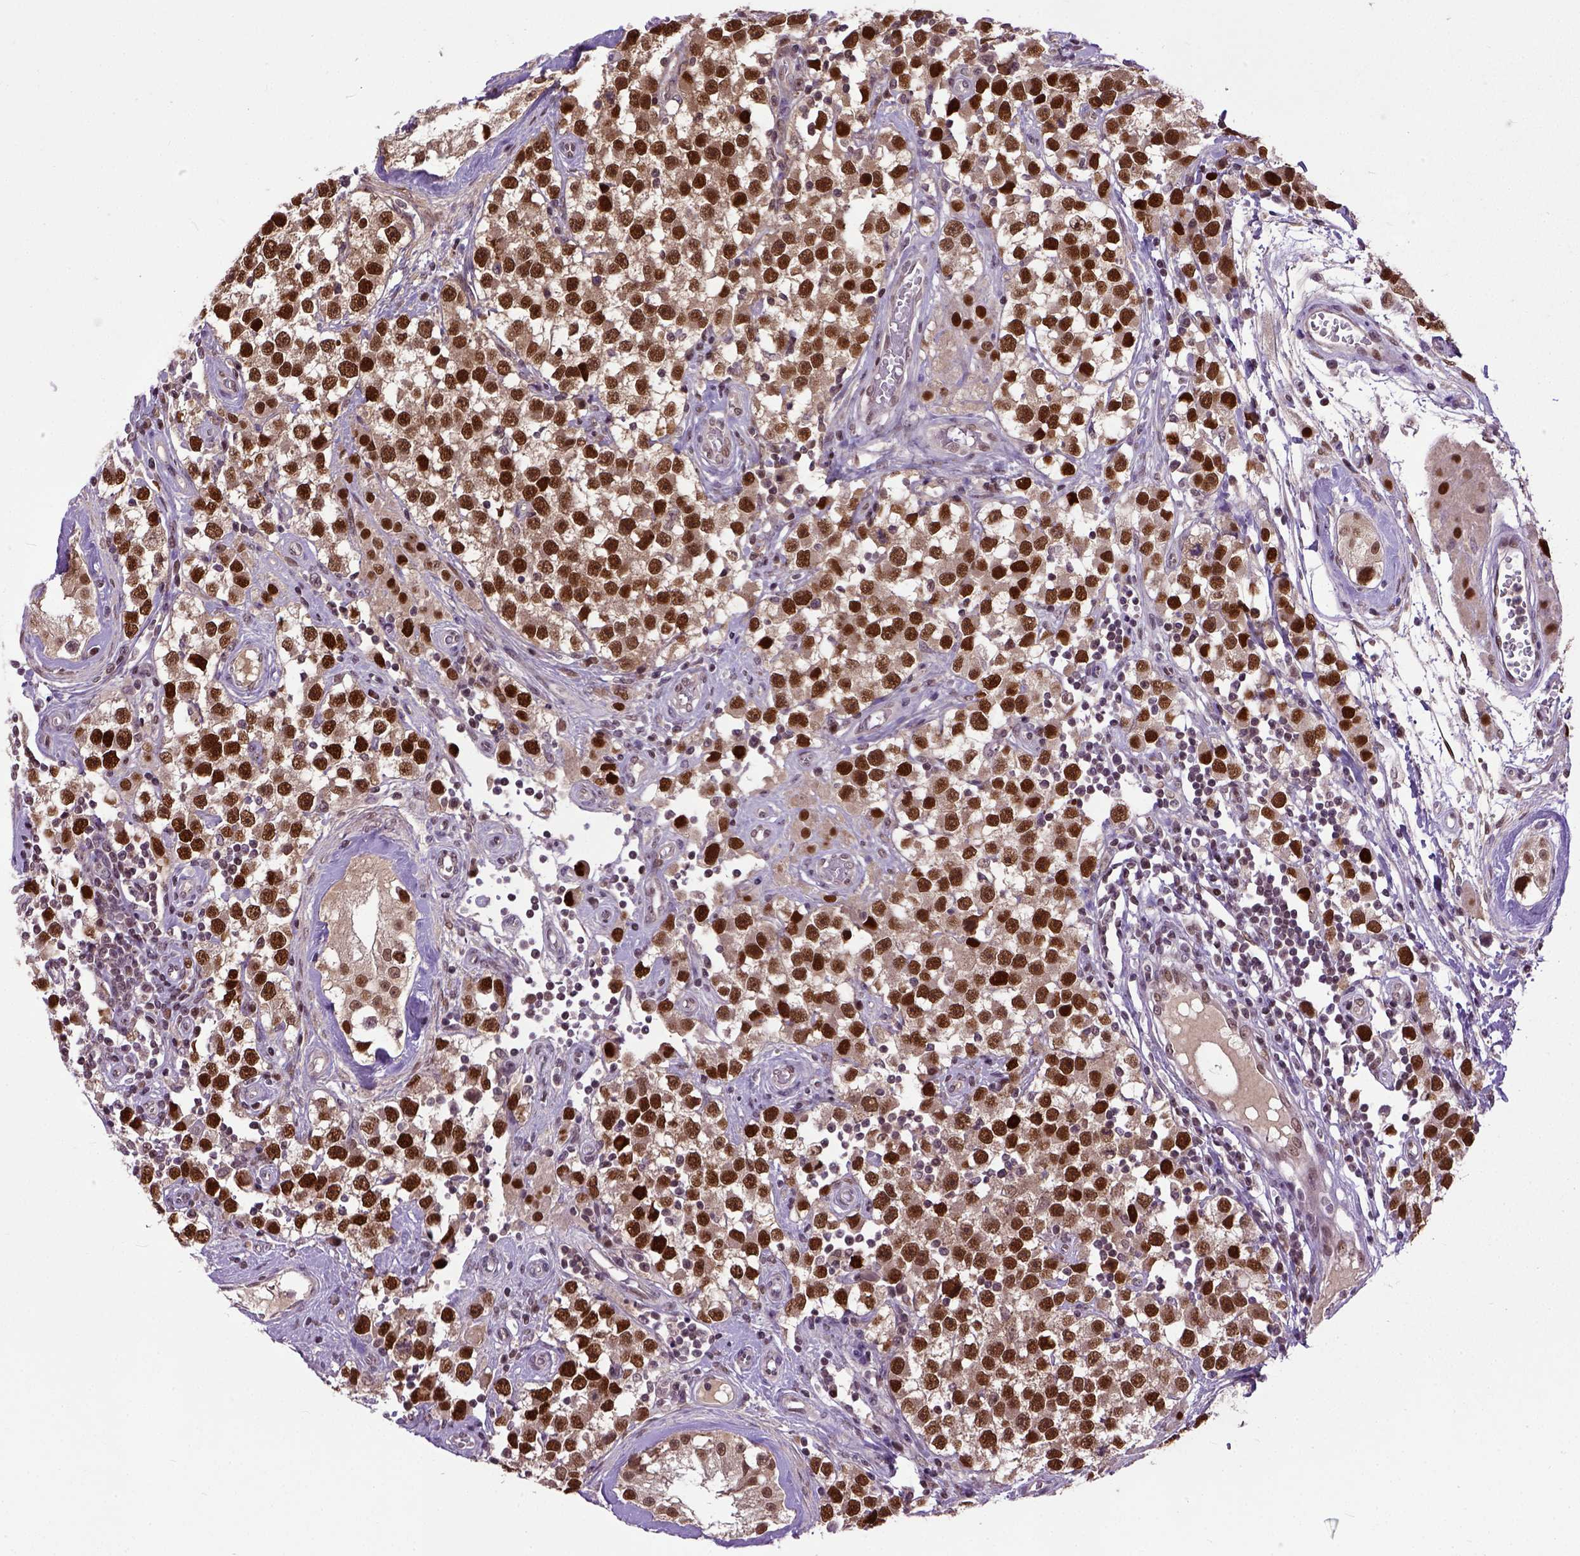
{"staining": {"intensity": "strong", "quantity": ">75%", "location": "cytoplasmic/membranous,nuclear"}, "tissue": "testis cancer", "cell_type": "Tumor cells", "image_type": "cancer", "snomed": [{"axis": "morphology", "description": "Seminoma, NOS"}, {"axis": "topography", "description": "Testis"}], "caption": "A brown stain shows strong cytoplasmic/membranous and nuclear expression of a protein in testis cancer (seminoma) tumor cells. Nuclei are stained in blue.", "gene": "UBA3", "patient": {"sex": "male", "age": 34}}